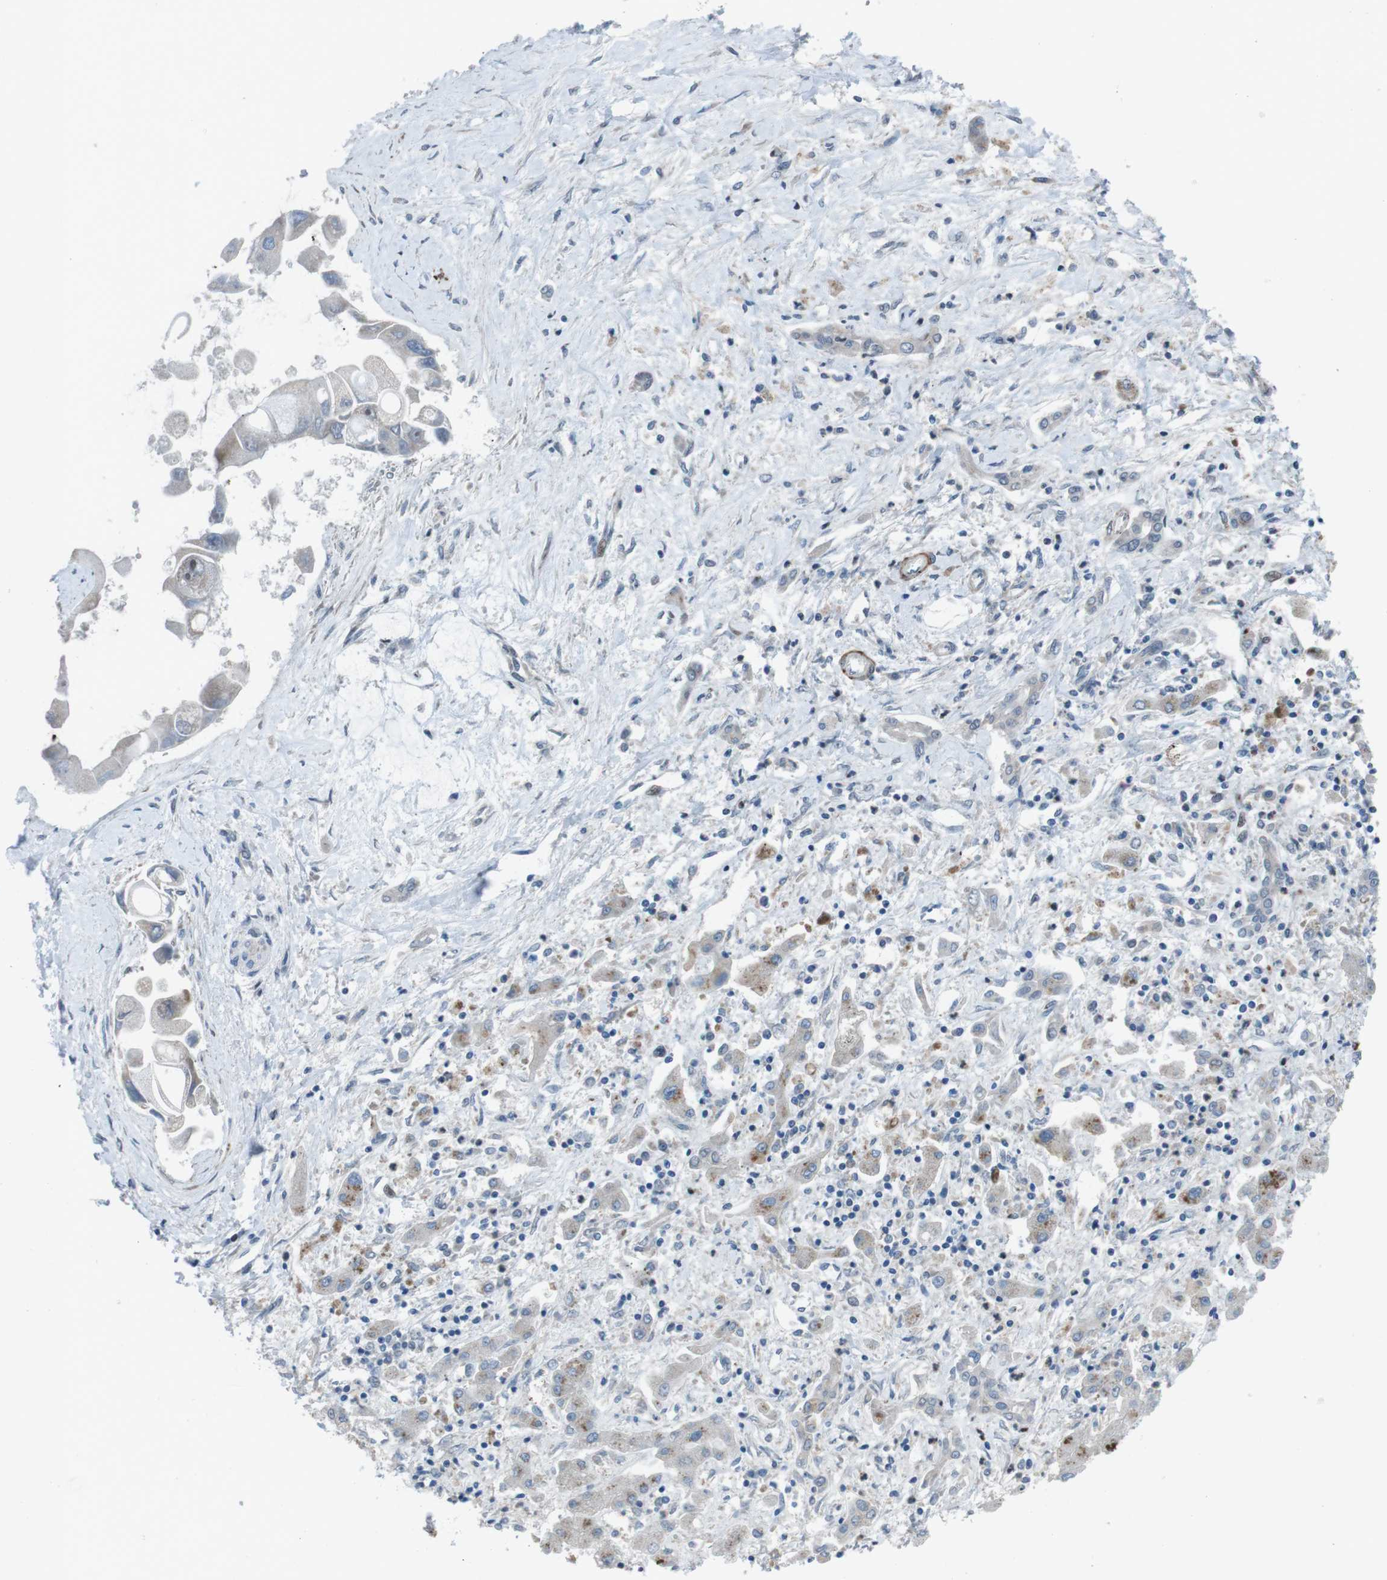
{"staining": {"intensity": "negative", "quantity": "none", "location": "none"}, "tissue": "liver cancer", "cell_type": "Tumor cells", "image_type": "cancer", "snomed": [{"axis": "morphology", "description": "Cholangiocarcinoma"}, {"axis": "topography", "description": "Liver"}], "caption": "The IHC photomicrograph has no significant staining in tumor cells of liver cholangiocarcinoma tissue.", "gene": "PBRM1", "patient": {"sex": "male", "age": 50}}